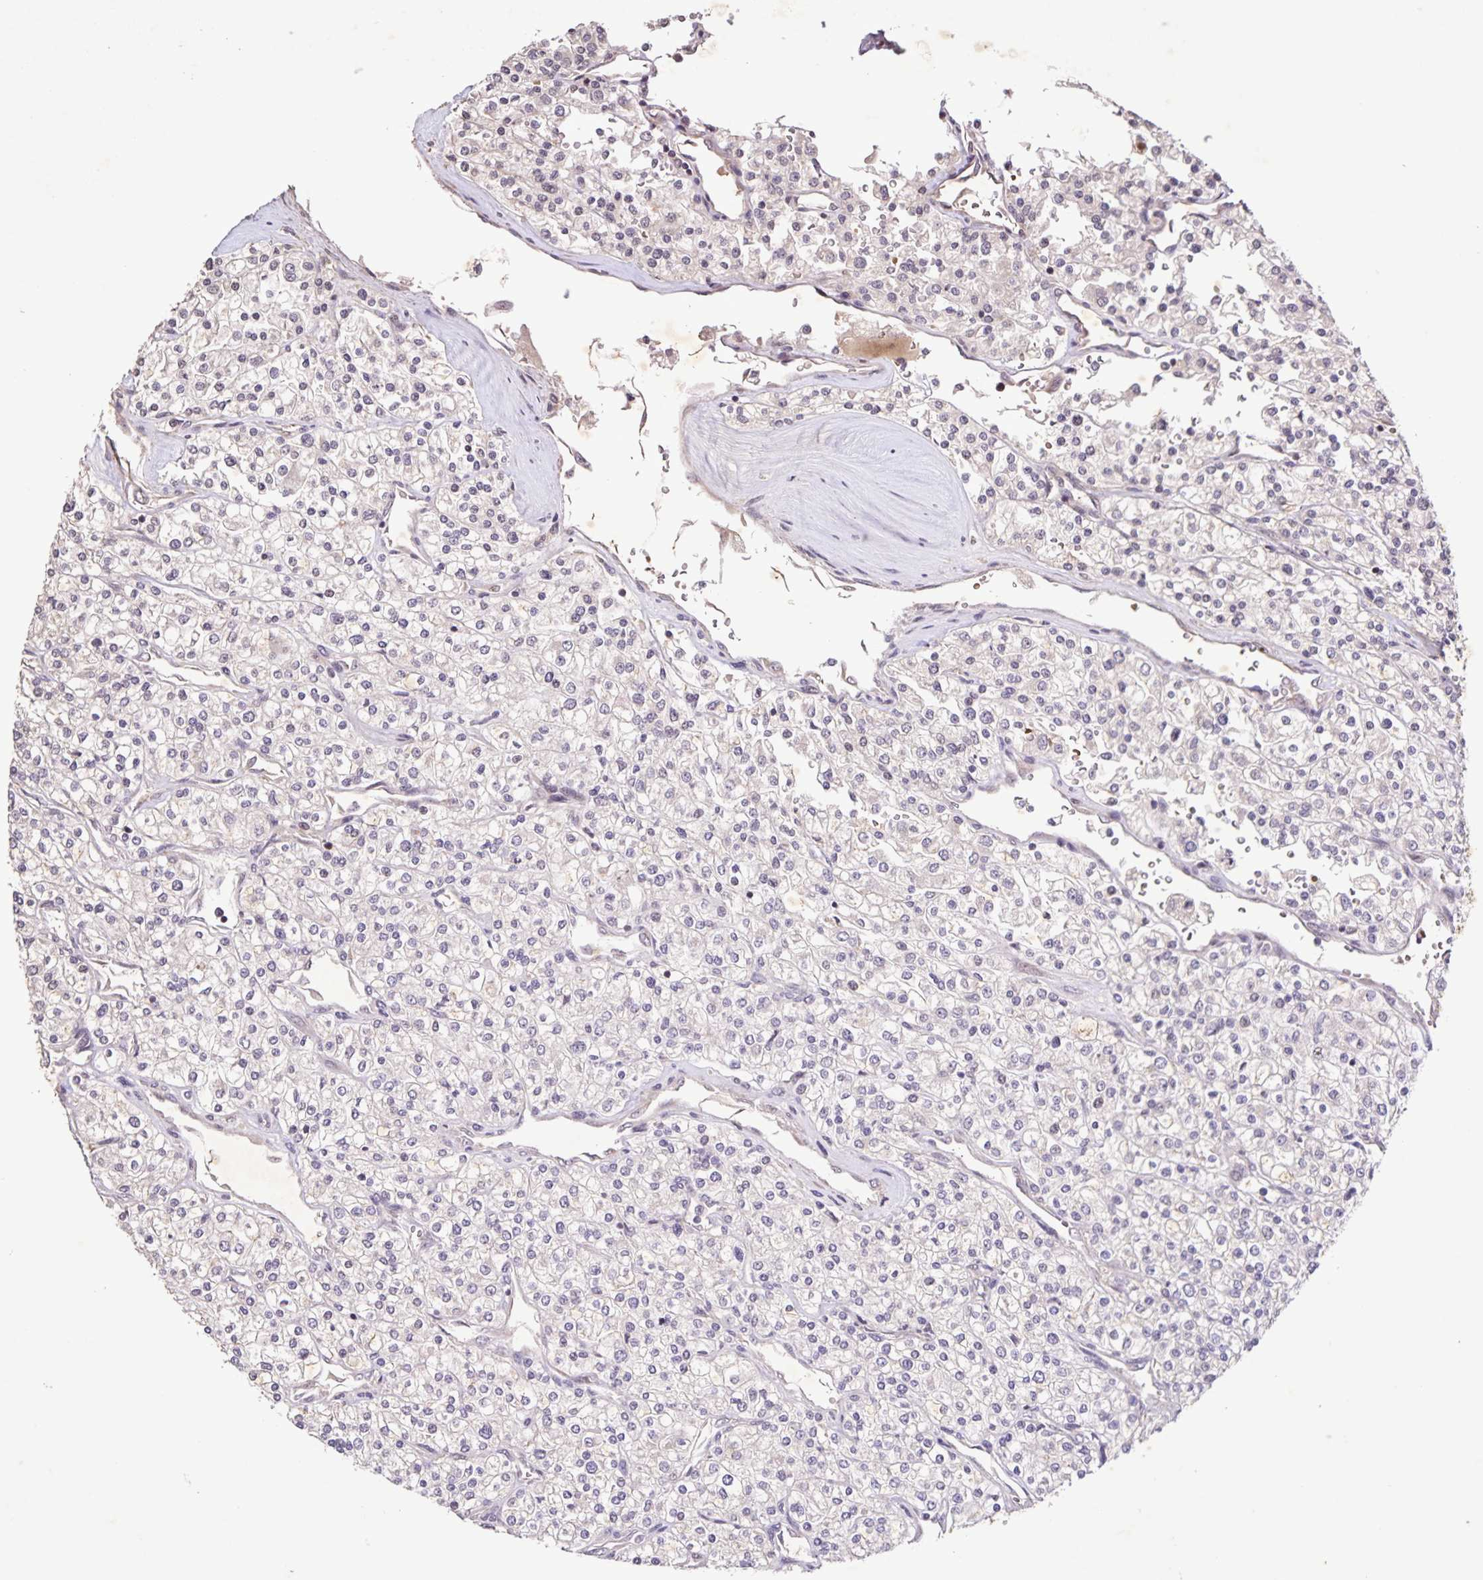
{"staining": {"intensity": "negative", "quantity": "none", "location": "none"}, "tissue": "renal cancer", "cell_type": "Tumor cells", "image_type": "cancer", "snomed": [{"axis": "morphology", "description": "Adenocarcinoma, NOS"}, {"axis": "topography", "description": "Kidney"}], "caption": "The photomicrograph shows no staining of tumor cells in renal cancer (adenocarcinoma). (Immunohistochemistry, brightfield microscopy, high magnification).", "gene": "GDF2", "patient": {"sex": "male", "age": 80}}